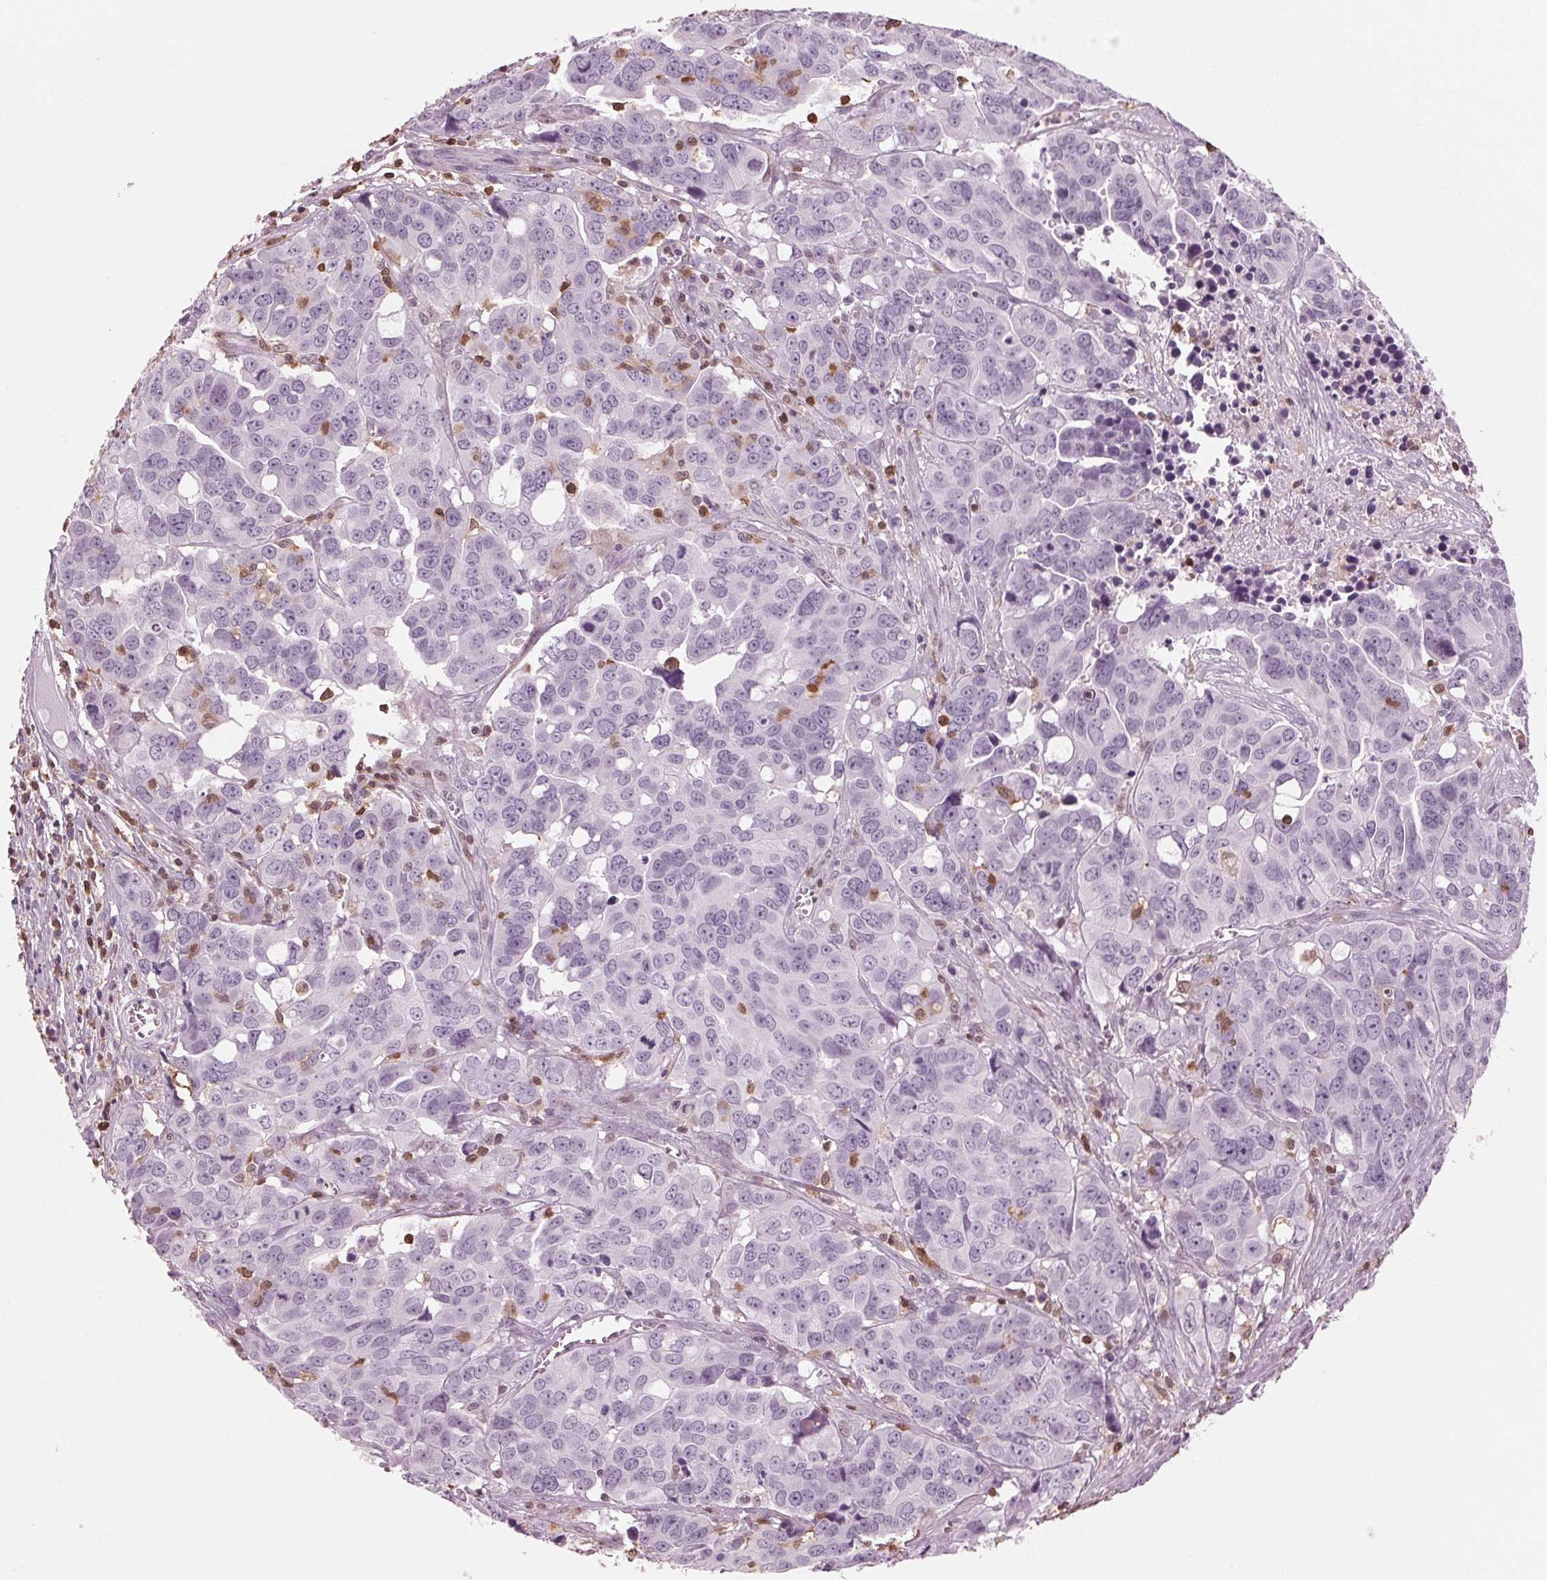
{"staining": {"intensity": "negative", "quantity": "none", "location": "none"}, "tissue": "ovarian cancer", "cell_type": "Tumor cells", "image_type": "cancer", "snomed": [{"axis": "morphology", "description": "Carcinoma, endometroid"}, {"axis": "topography", "description": "Ovary"}], "caption": "There is no significant positivity in tumor cells of ovarian cancer (endometroid carcinoma).", "gene": "BTLA", "patient": {"sex": "female", "age": 78}}